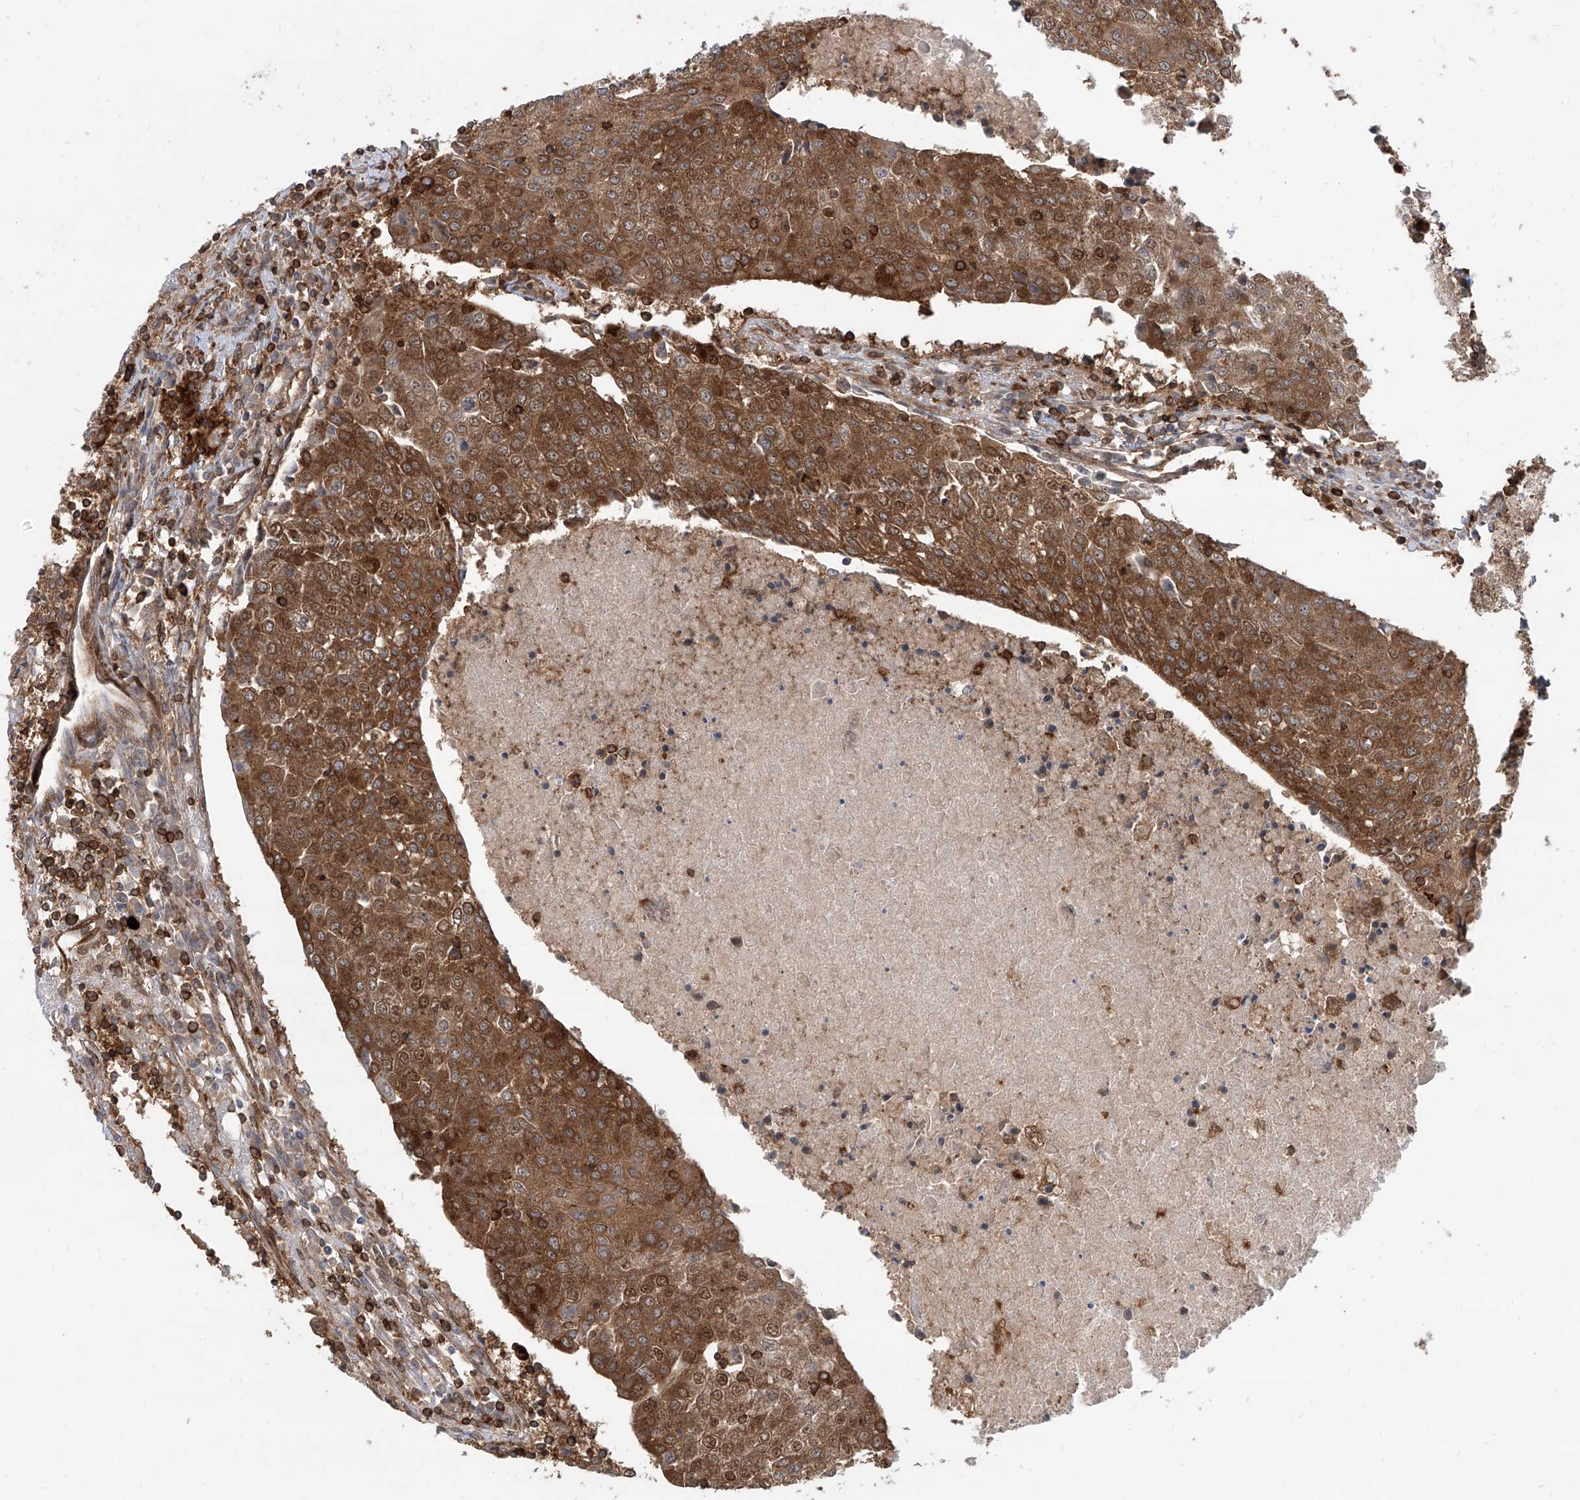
{"staining": {"intensity": "strong", "quantity": ">75%", "location": "cytoplasmic/membranous,nuclear"}, "tissue": "urothelial cancer", "cell_type": "Tumor cells", "image_type": "cancer", "snomed": [{"axis": "morphology", "description": "Urothelial carcinoma, High grade"}, {"axis": "topography", "description": "Urinary bladder"}], "caption": "Tumor cells demonstrate high levels of strong cytoplasmic/membranous and nuclear staining in approximately >75% of cells in urothelial cancer.", "gene": "MAGED2", "patient": {"sex": "female", "age": 85}}